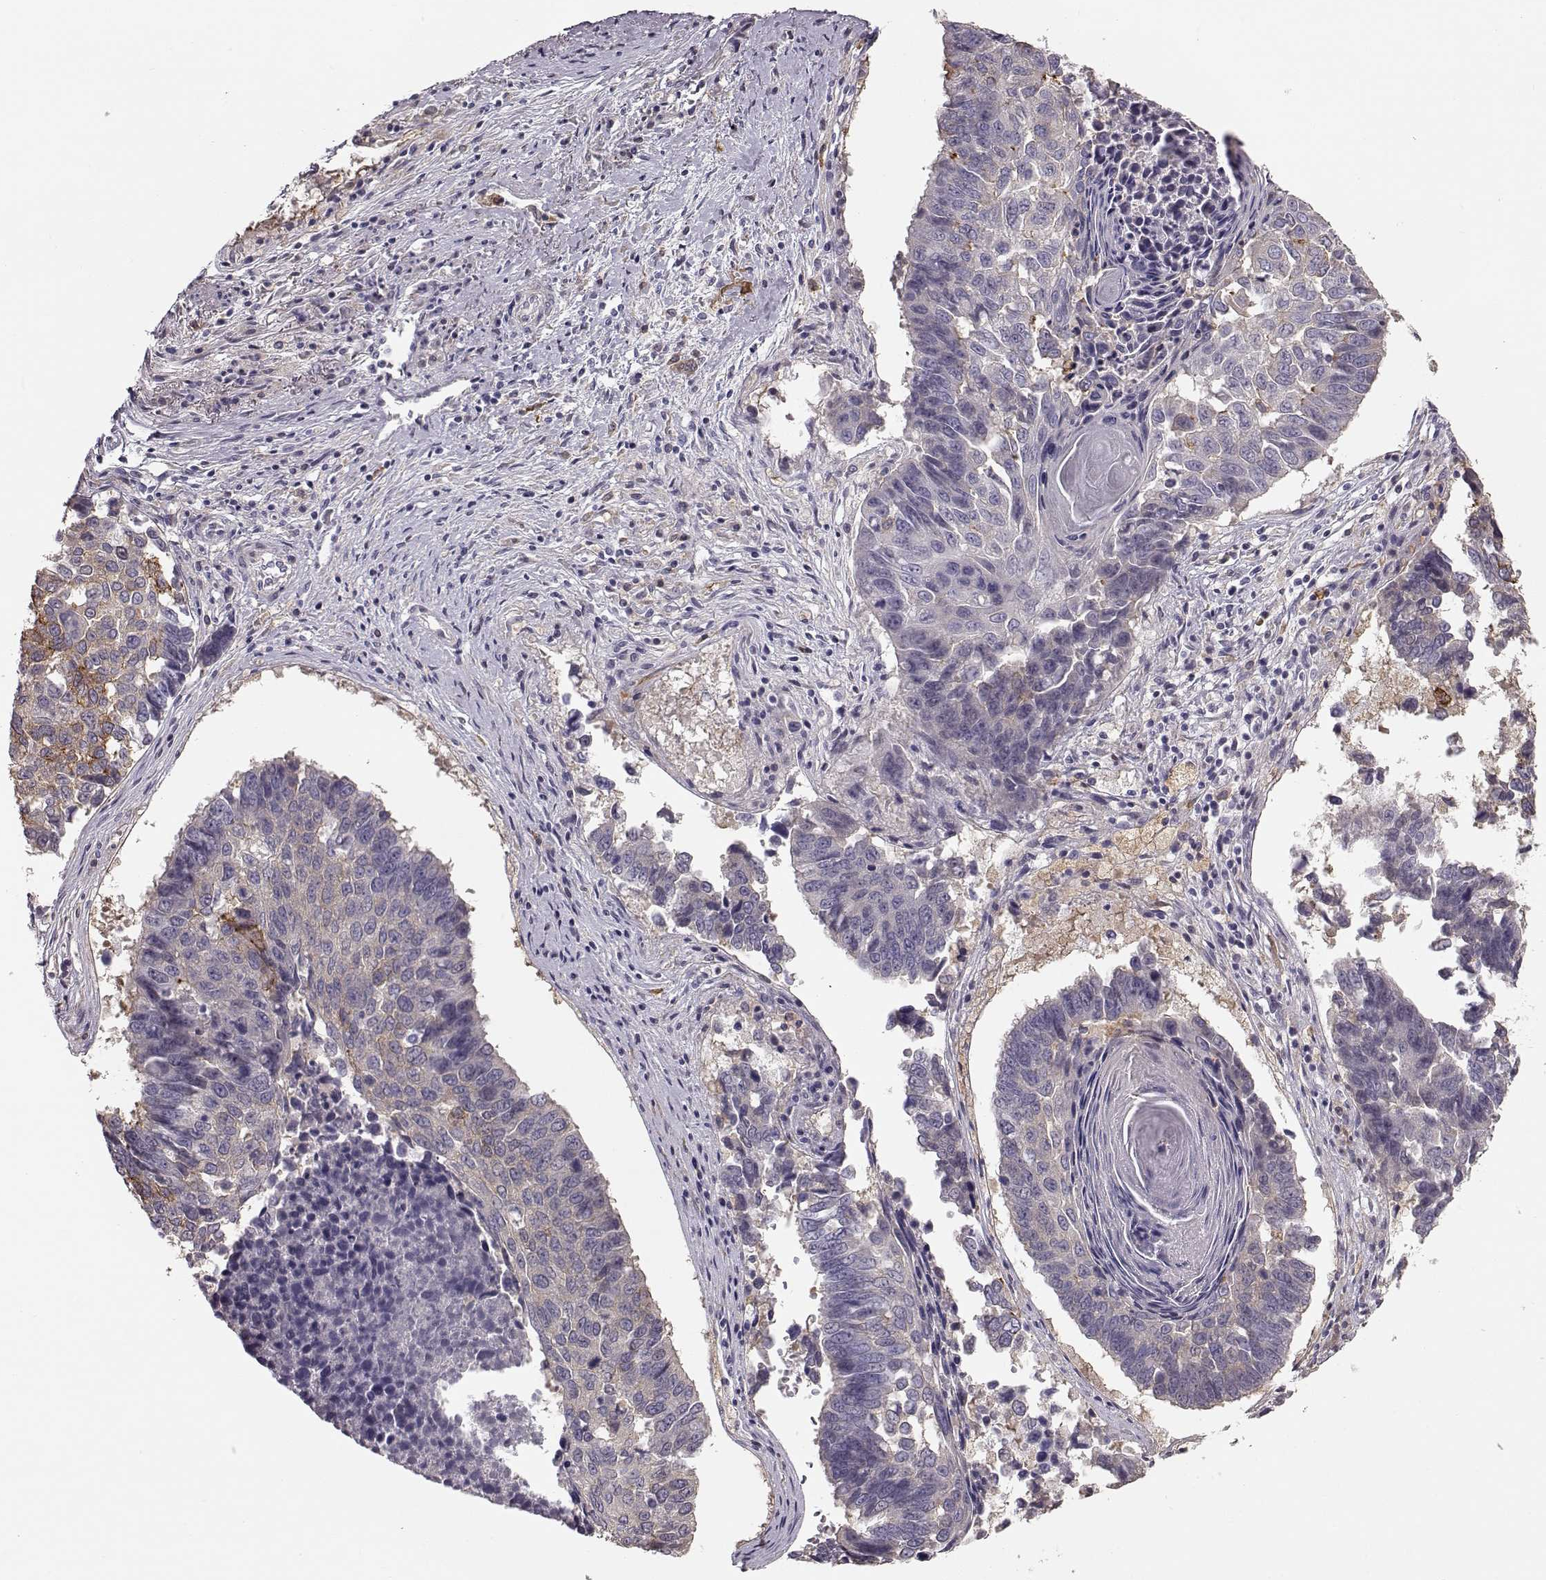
{"staining": {"intensity": "negative", "quantity": "none", "location": "none"}, "tissue": "lung cancer", "cell_type": "Tumor cells", "image_type": "cancer", "snomed": [{"axis": "morphology", "description": "Squamous cell carcinoma, NOS"}, {"axis": "topography", "description": "Lung"}], "caption": "This is a image of immunohistochemistry (IHC) staining of squamous cell carcinoma (lung), which shows no staining in tumor cells.", "gene": "GPR50", "patient": {"sex": "male", "age": 73}}